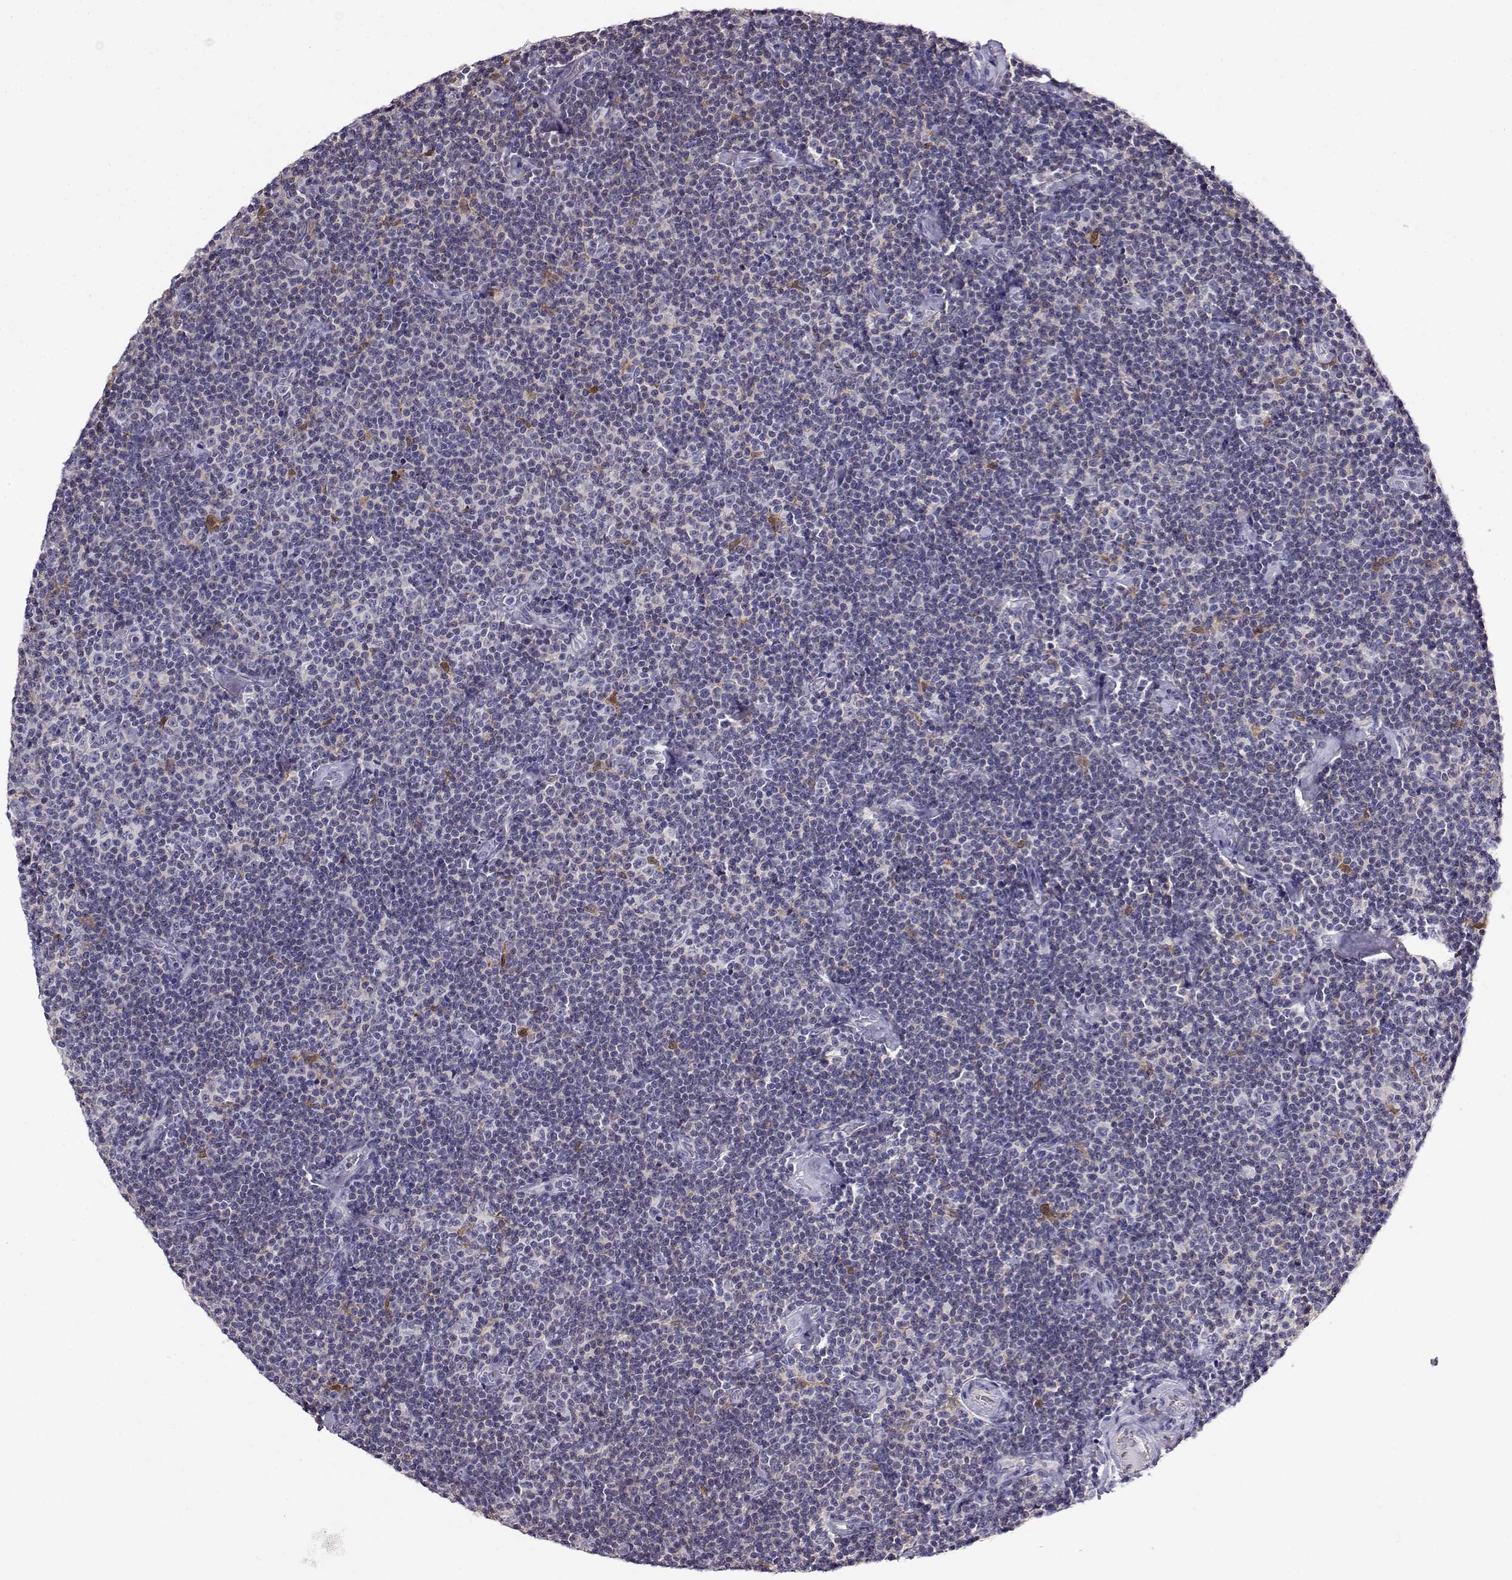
{"staining": {"intensity": "weak", "quantity": "<25%", "location": "cytoplasmic/membranous"}, "tissue": "lymphoma", "cell_type": "Tumor cells", "image_type": "cancer", "snomed": [{"axis": "morphology", "description": "Malignant lymphoma, non-Hodgkin's type, Low grade"}, {"axis": "topography", "description": "Lymph node"}], "caption": "Immunohistochemical staining of lymphoma displays no significant expression in tumor cells. (Brightfield microscopy of DAB (3,3'-diaminobenzidine) immunohistochemistry (IHC) at high magnification).", "gene": "AKR1B1", "patient": {"sex": "male", "age": 81}}